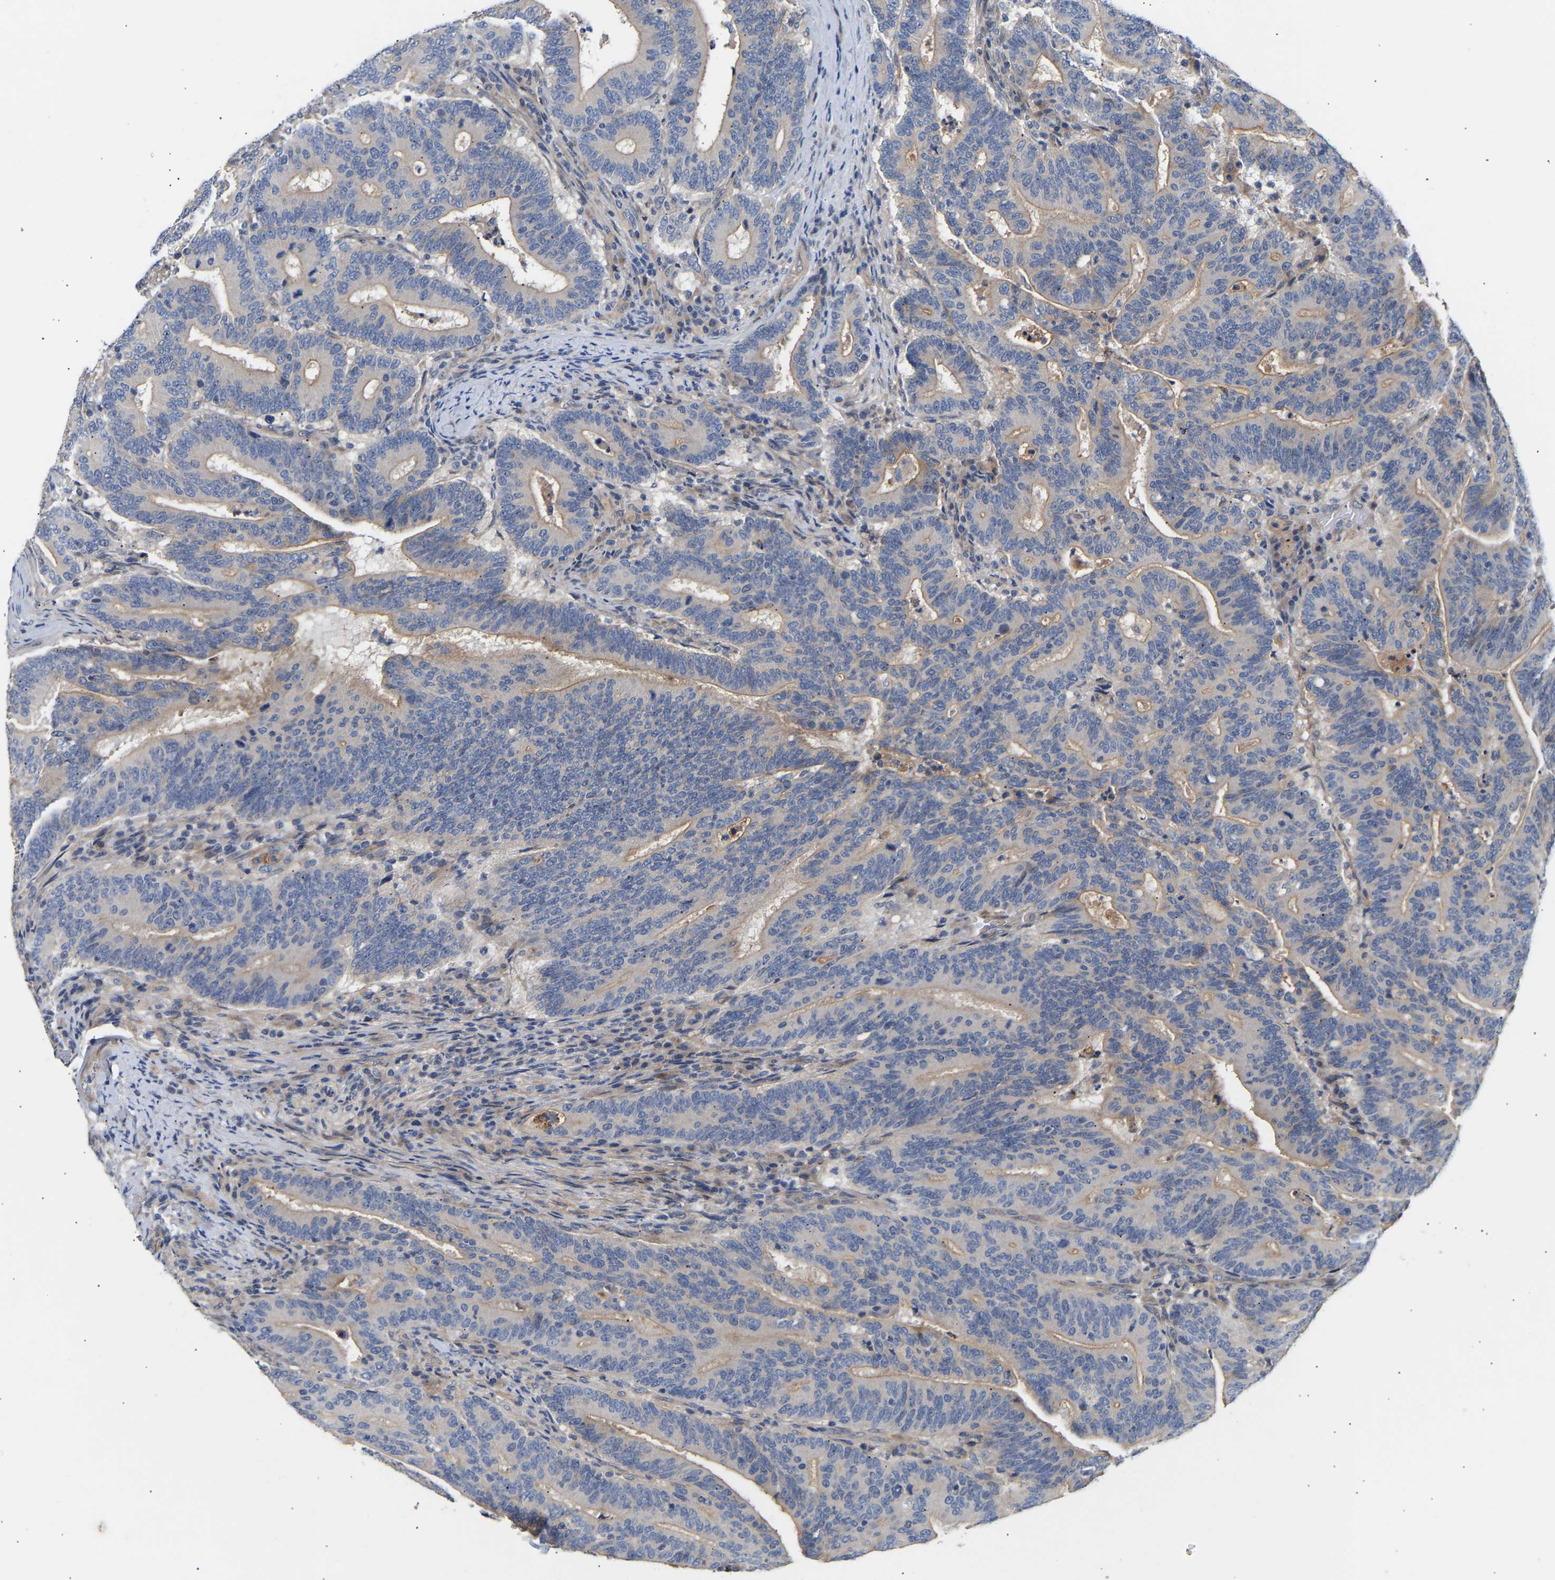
{"staining": {"intensity": "negative", "quantity": "none", "location": "none"}, "tissue": "colorectal cancer", "cell_type": "Tumor cells", "image_type": "cancer", "snomed": [{"axis": "morphology", "description": "Adenocarcinoma, NOS"}, {"axis": "topography", "description": "Colon"}], "caption": "A high-resolution photomicrograph shows immunohistochemistry (IHC) staining of colorectal adenocarcinoma, which demonstrates no significant expression in tumor cells.", "gene": "KASH5", "patient": {"sex": "female", "age": 66}}